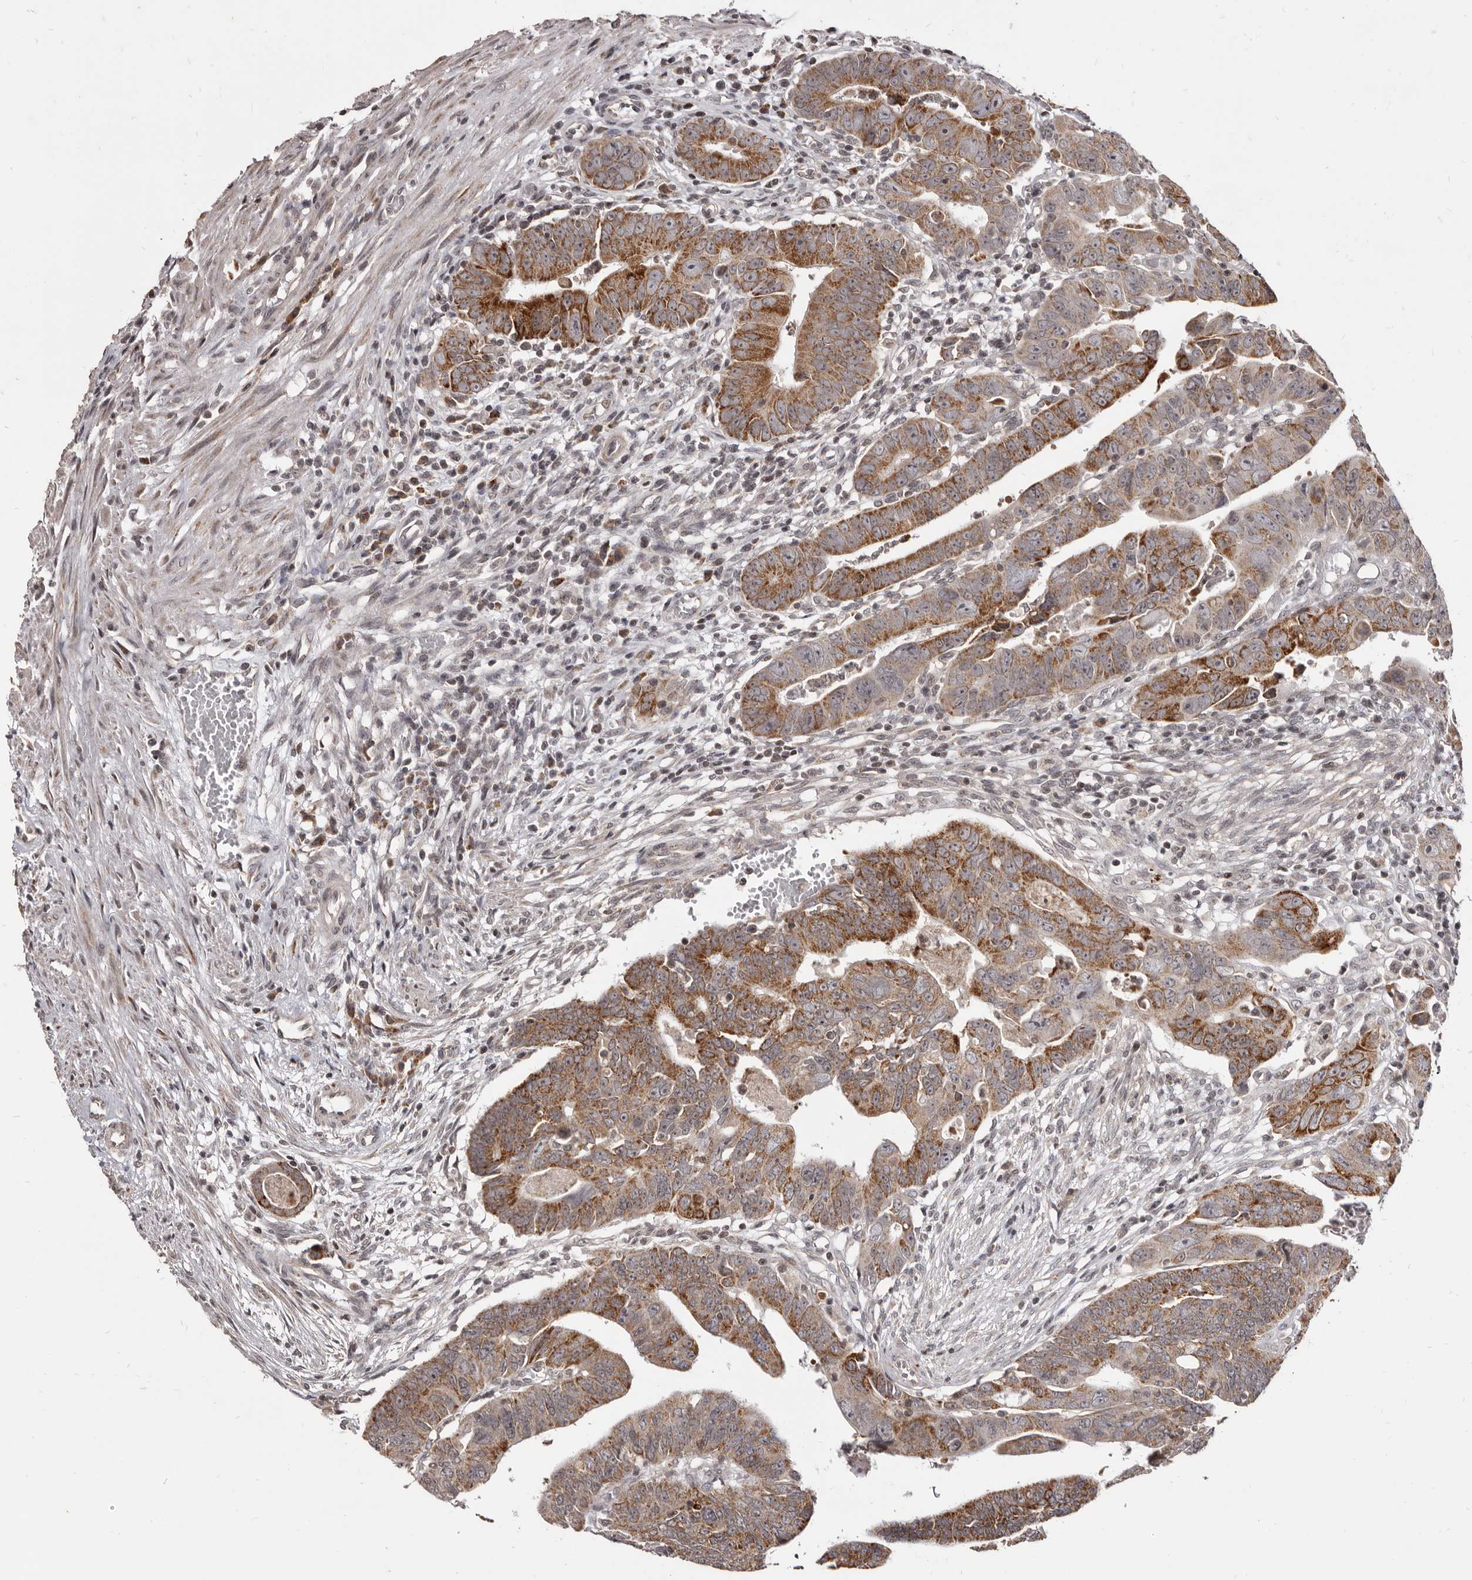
{"staining": {"intensity": "moderate", "quantity": ">75%", "location": "cytoplasmic/membranous"}, "tissue": "colorectal cancer", "cell_type": "Tumor cells", "image_type": "cancer", "snomed": [{"axis": "morphology", "description": "Adenocarcinoma, NOS"}, {"axis": "topography", "description": "Rectum"}], "caption": "Protein expression analysis of adenocarcinoma (colorectal) demonstrates moderate cytoplasmic/membranous expression in about >75% of tumor cells. (DAB (3,3'-diaminobenzidine) IHC, brown staining for protein, blue staining for nuclei).", "gene": "THUMPD1", "patient": {"sex": "female", "age": 65}}